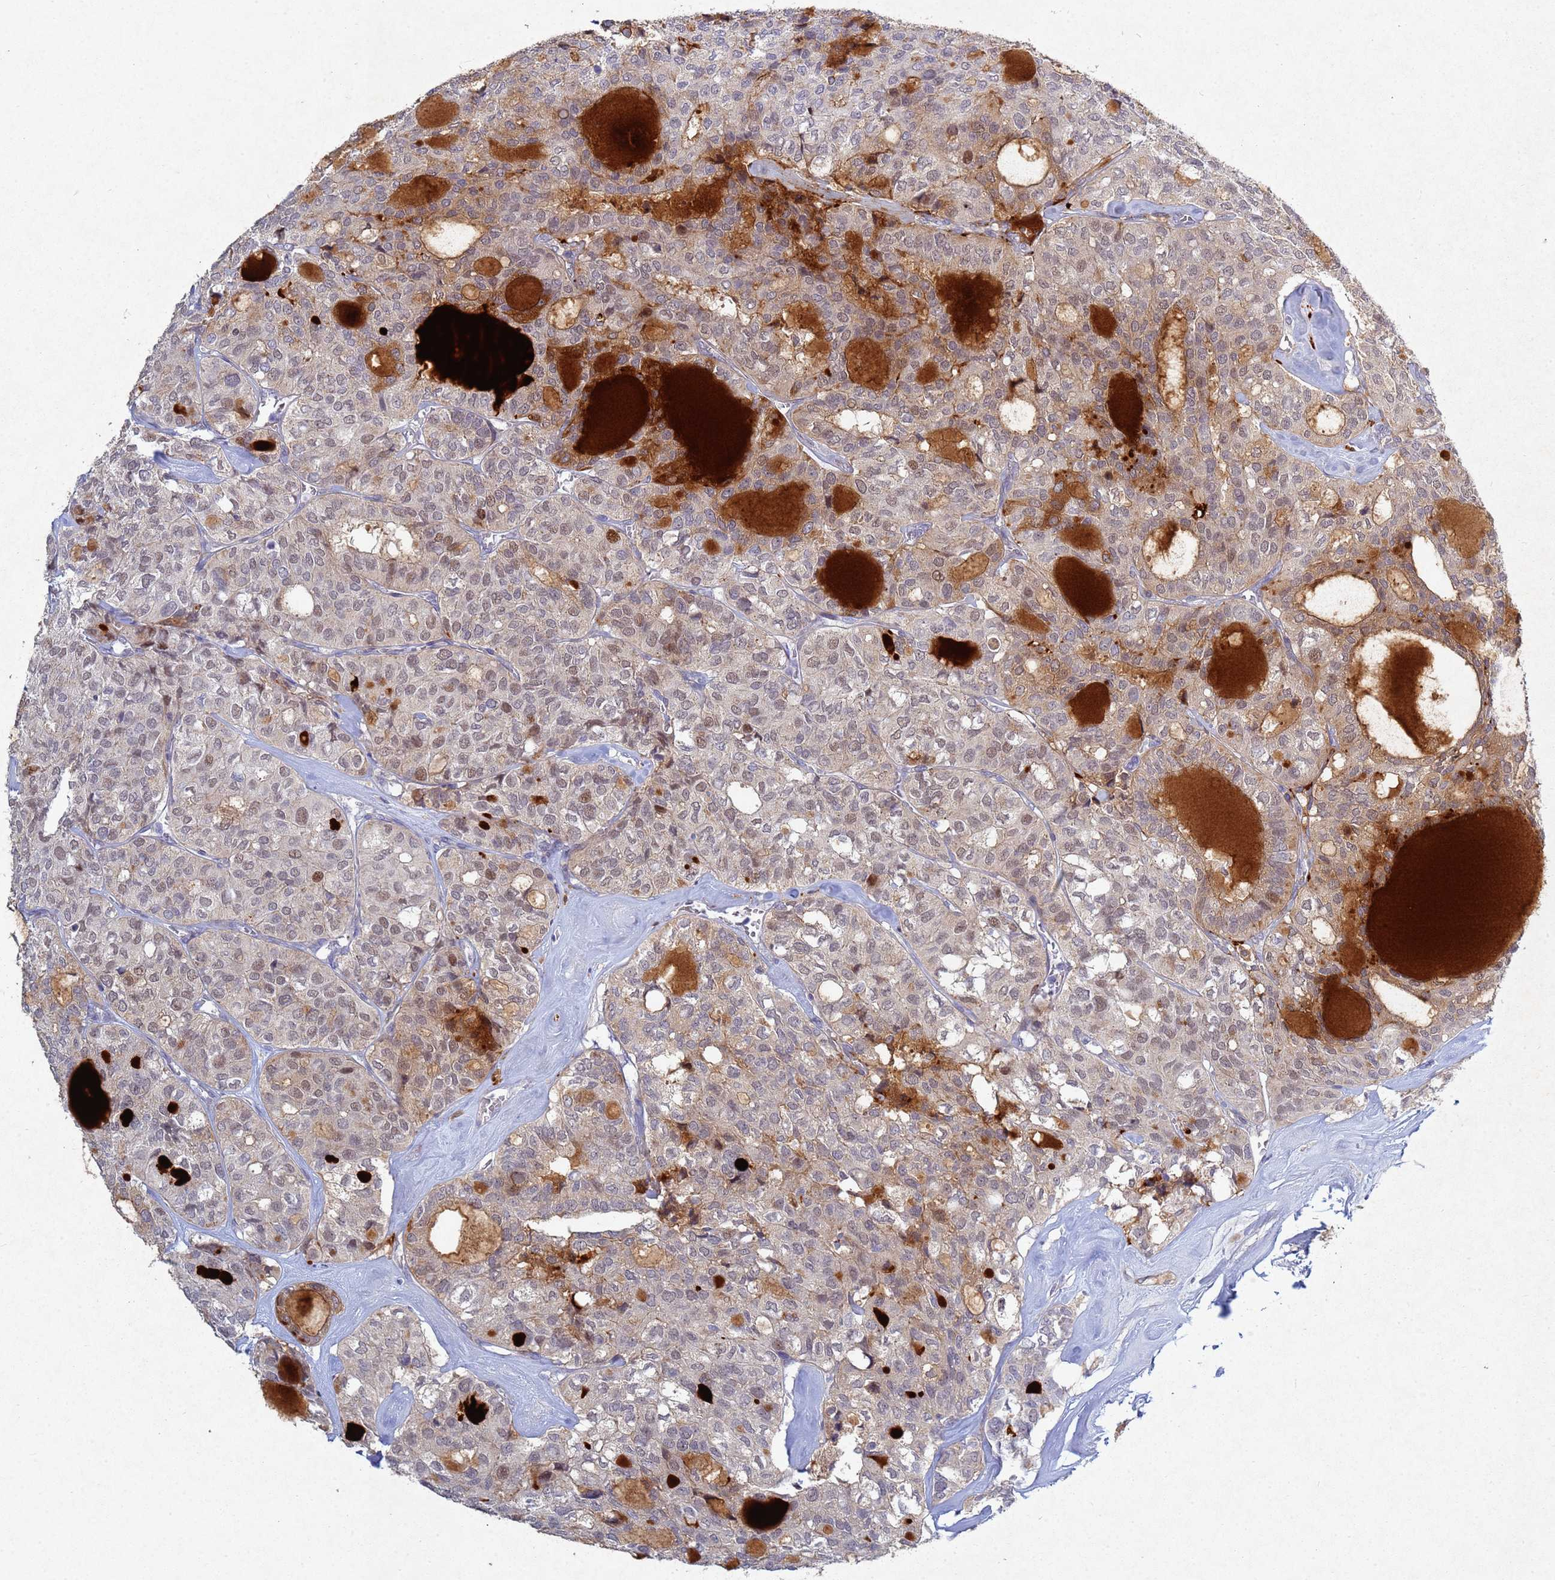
{"staining": {"intensity": "weak", "quantity": "25%-75%", "location": "cytoplasmic/membranous,nuclear"}, "tissue": "thyroid cancer", "cell_type": "Tumor cells", "image_type": "cancer", "snomed": [{"axis": "morphology", "description": "Follicular adenoma carcinoma, NOS"}, {"axis": "topography", "description": "Thyroid gland"}], "caption": "Immunohistochemistry (IHC) image of neoplastic tissue: human follicular adenoma carcinoma (thyroid) stained using immunohistochemistry reveals low levels of weak protein expression localized specifically in the cytoplasmic/membranous and nuclear of tumor cells, appearing as a cytoplasmic/membranous and nuclear brown color.", "gene": "TNPO2", "patient": {"sex": "male", "age": 75}}